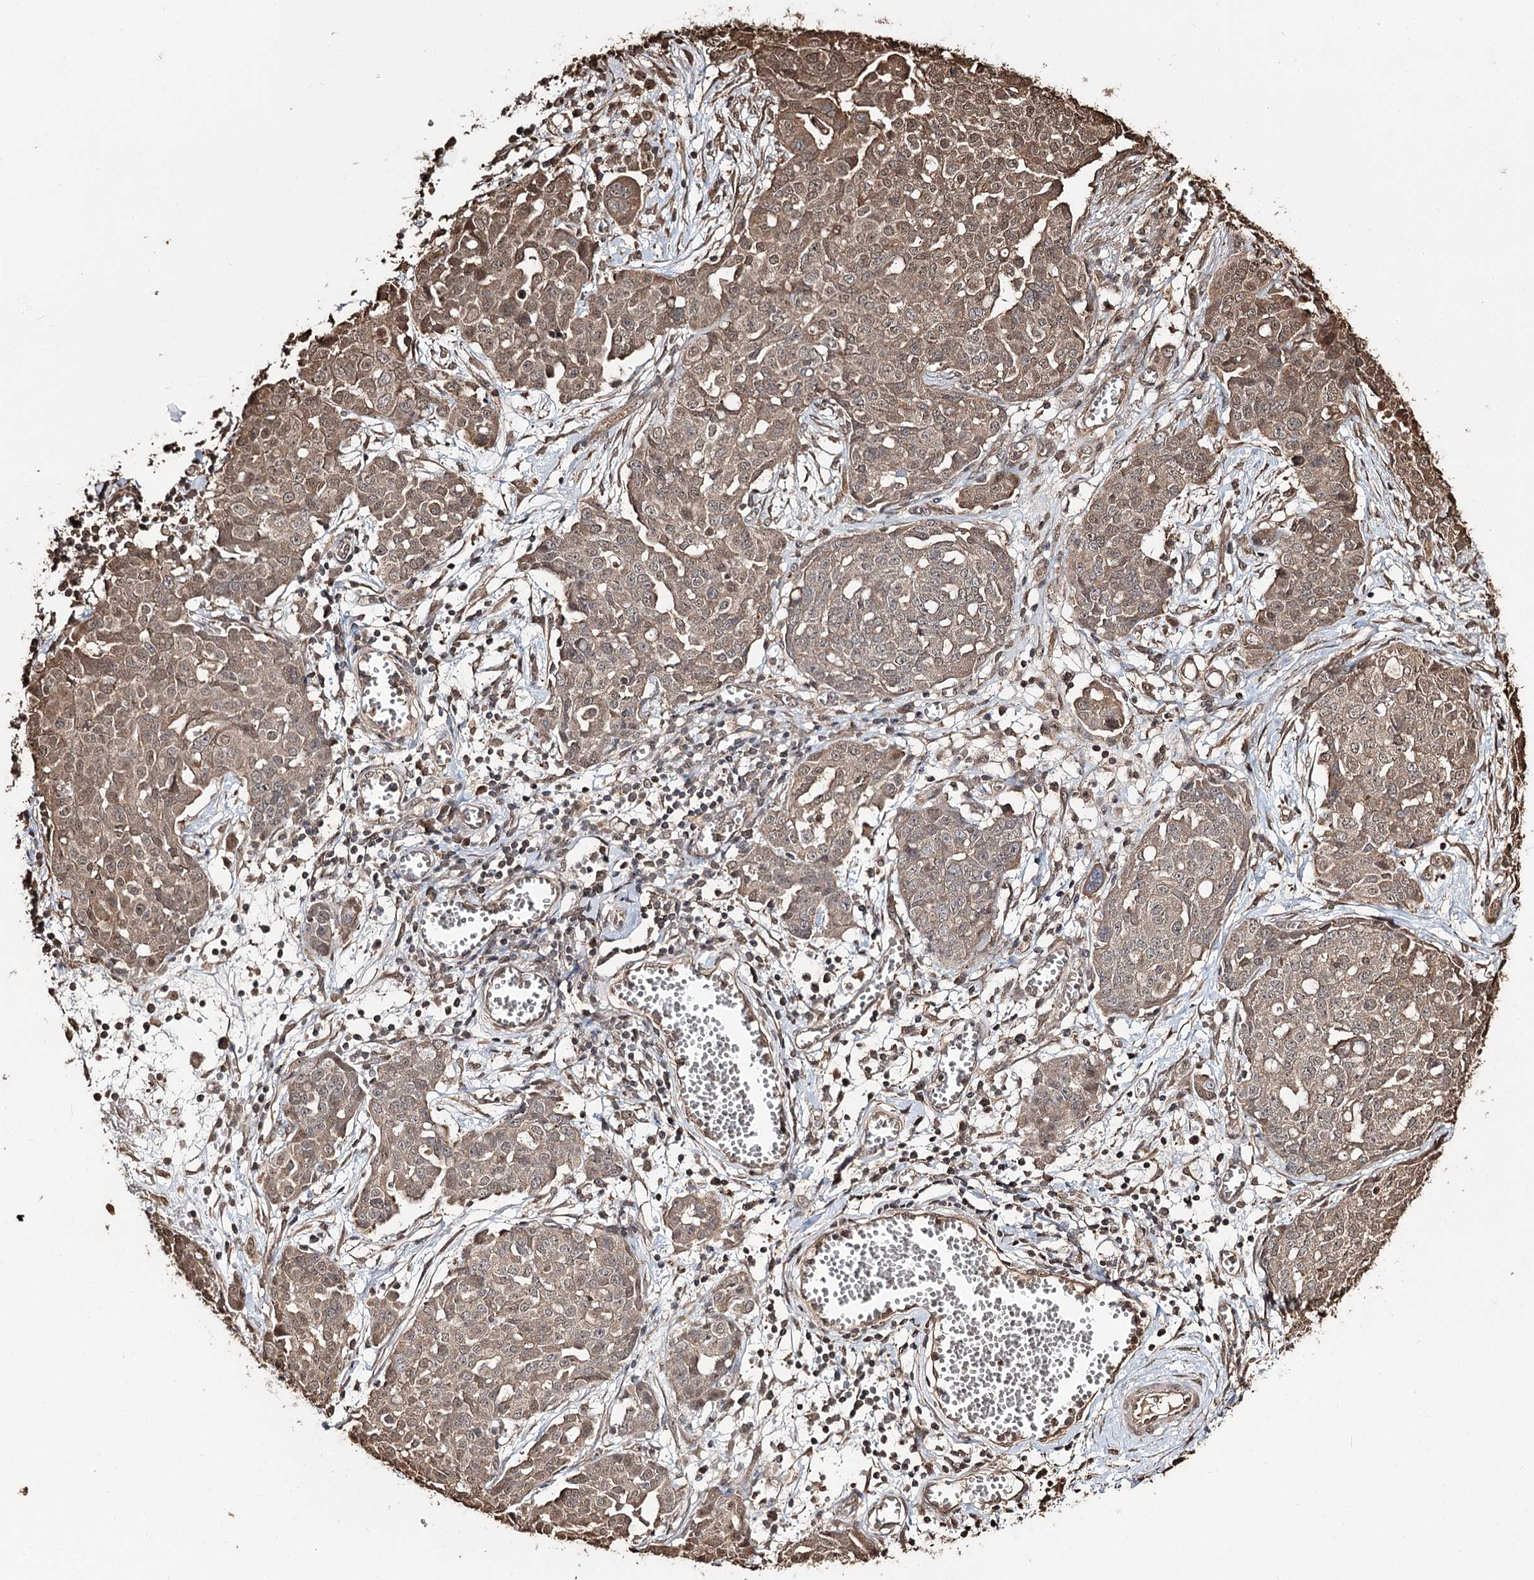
{"staining": {"intensity": "moderate", "quantity": "25%-75%", "location": "cytoplasmic/membranous"}, "tissue": "ovarian cancer", "cell_type": "Tumor cells", "image_type": "cancer", "snomed": [{"axis": "morphology", "description": "Cystadenocarcinoma, serous, NOS"}, {"axis": "topography", "description": "Soft tissue"}, {"axis": "topography", "description": "Ovary"}], "caption": "Tumor cells exhibit medium levels of moderate cytoplasmic/membranous expression in approximately 25%-75% of cells in serous cystadenocarcinoma (ovarian).", "gene": "PLCH1", "patient": {"sex": "female", "age": 57}}